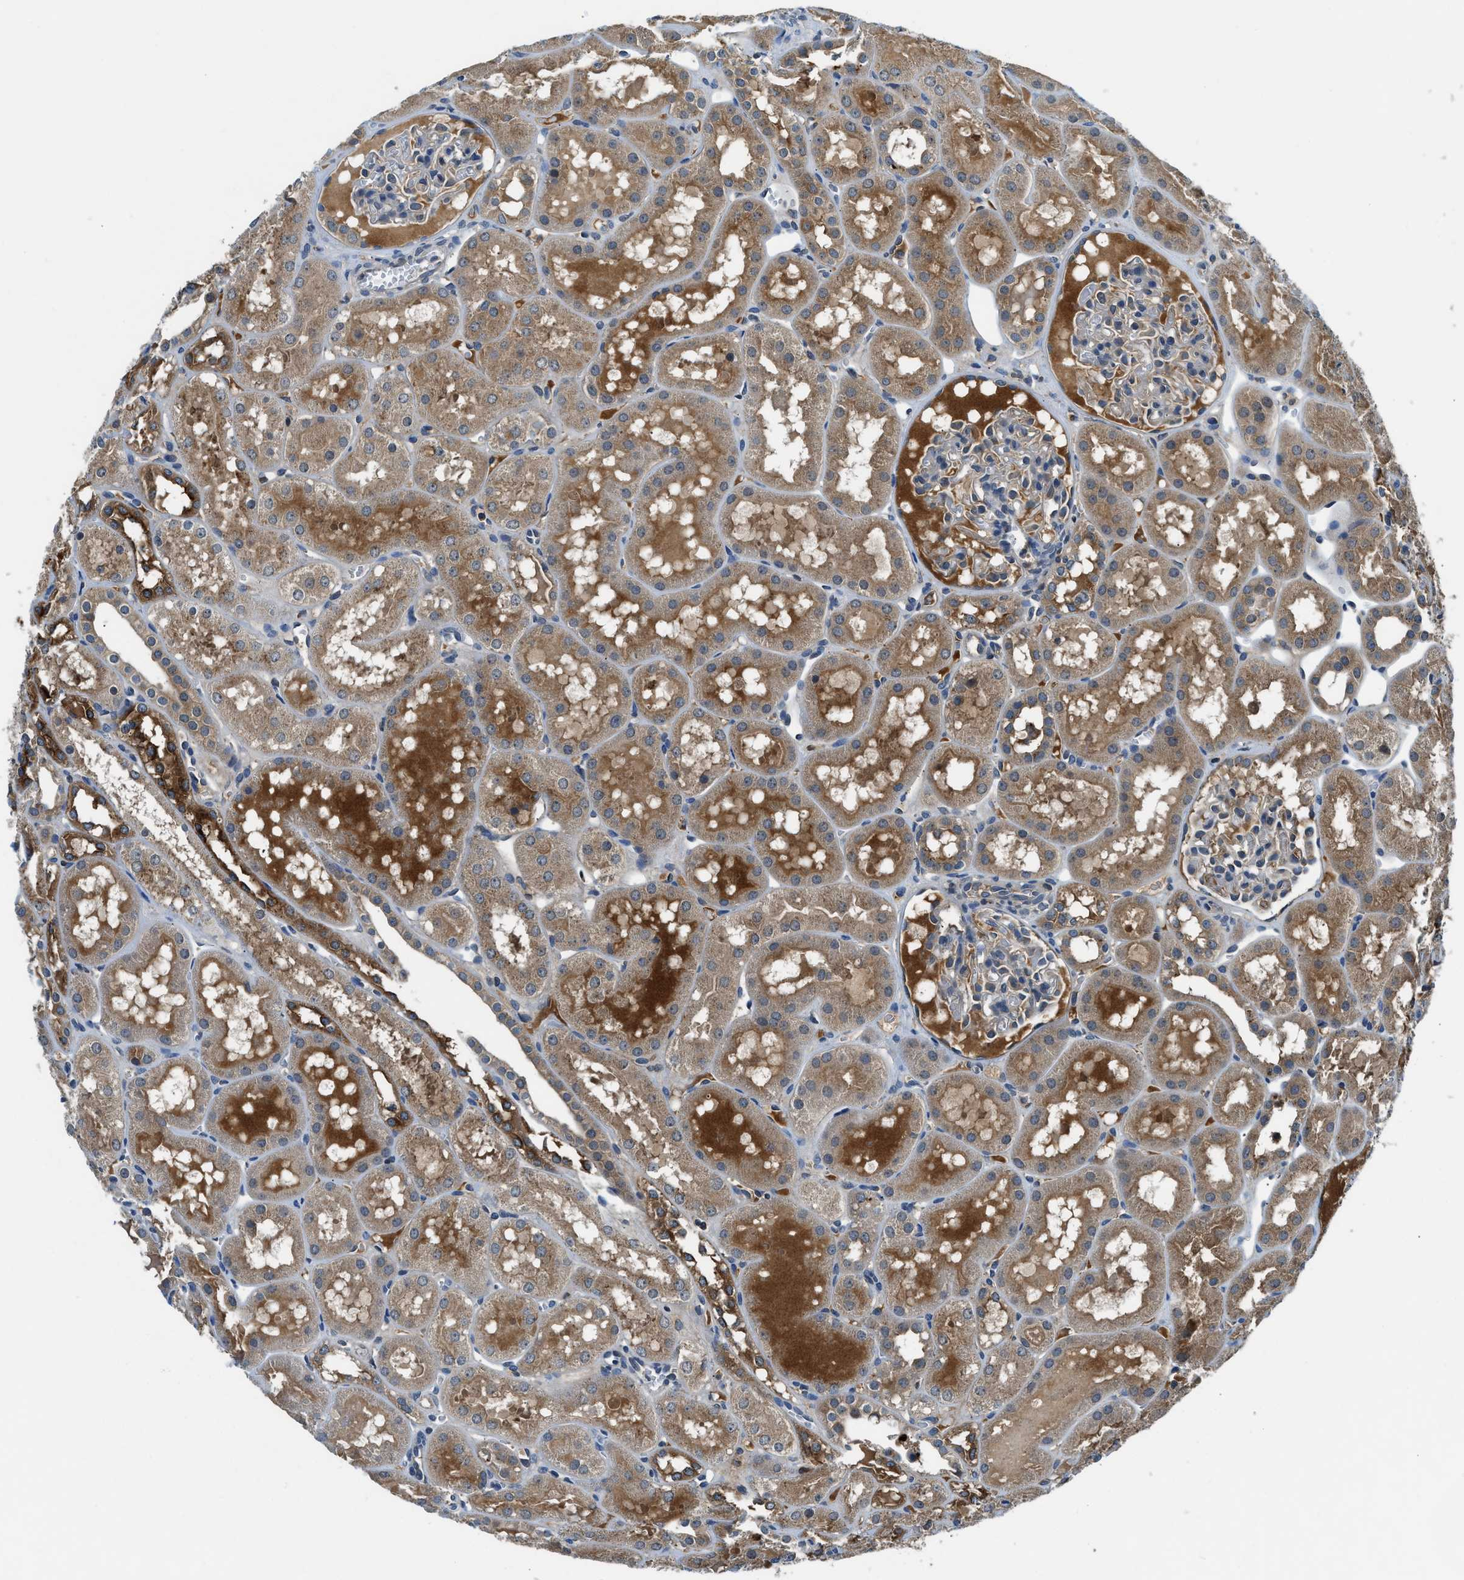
{"staining": {"intensity": "weak", "quantity": "<25%", "location": "cytoplasmic/membranous"}, "tissue": "kidney", "cell_type": "Cells in glomeruli", "image_type": "normal", "snomed": [{"axis": "morphology", "description": "Normal tissue, NOS"}, {"axis": "topography", "description": "Kidney"}, {"axis": "topography", "description": "Urinary bladder"}], "caption": "Immunohistochemistry photomicrograph of normal kidney stained for a protein (brown), which demonstrates no expression in cells in glomeruli. Brightfield microscopy of IHC stained with DAB (brown) and hematoxylin (blue), captured at high magnification.", "gene": "PAFAH2", "patient": {"sex": "male", "age": 16}}